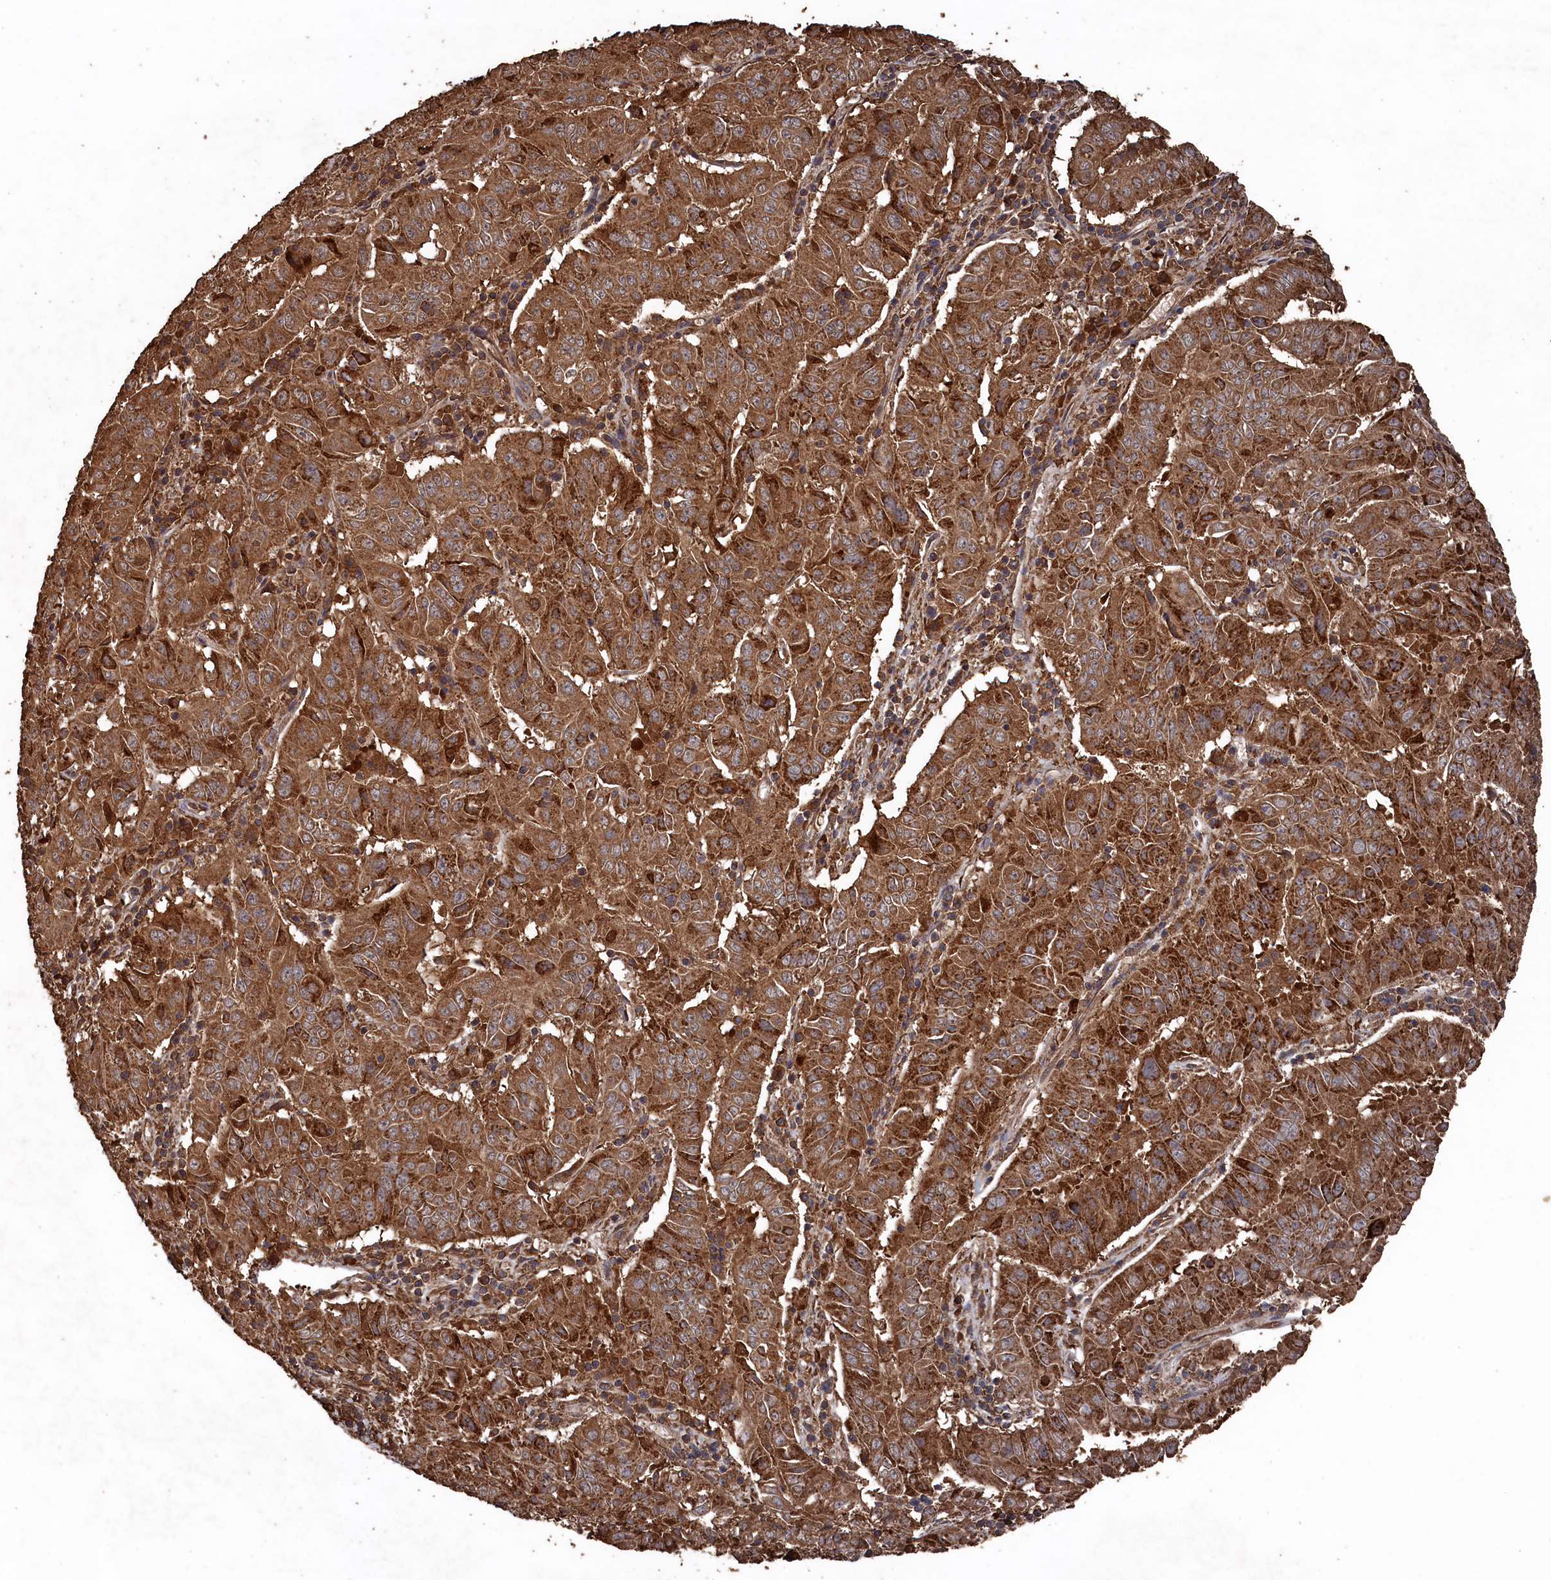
{"staining": {"intensity": "moderate", "quantity": ">75%", "location": "cytoplasmic/membranous"}, "tissue": "pancreatic cancer", "cell_type": "Tumor cells", "image_type": "cancer", "snomed": [{"axis": "morphology", "description": "Adenocarcinoma, NOS"}, {"axis": "topography", "description": "Pancreas"}], "caption": "A brown stain shows moderate cytoplasmic/membranous expression of a protein in human adenocarcinoma (pancreatic) tumor cells.", "gene": "SNX33", "patient": {"sex": "male", "age": 63}}